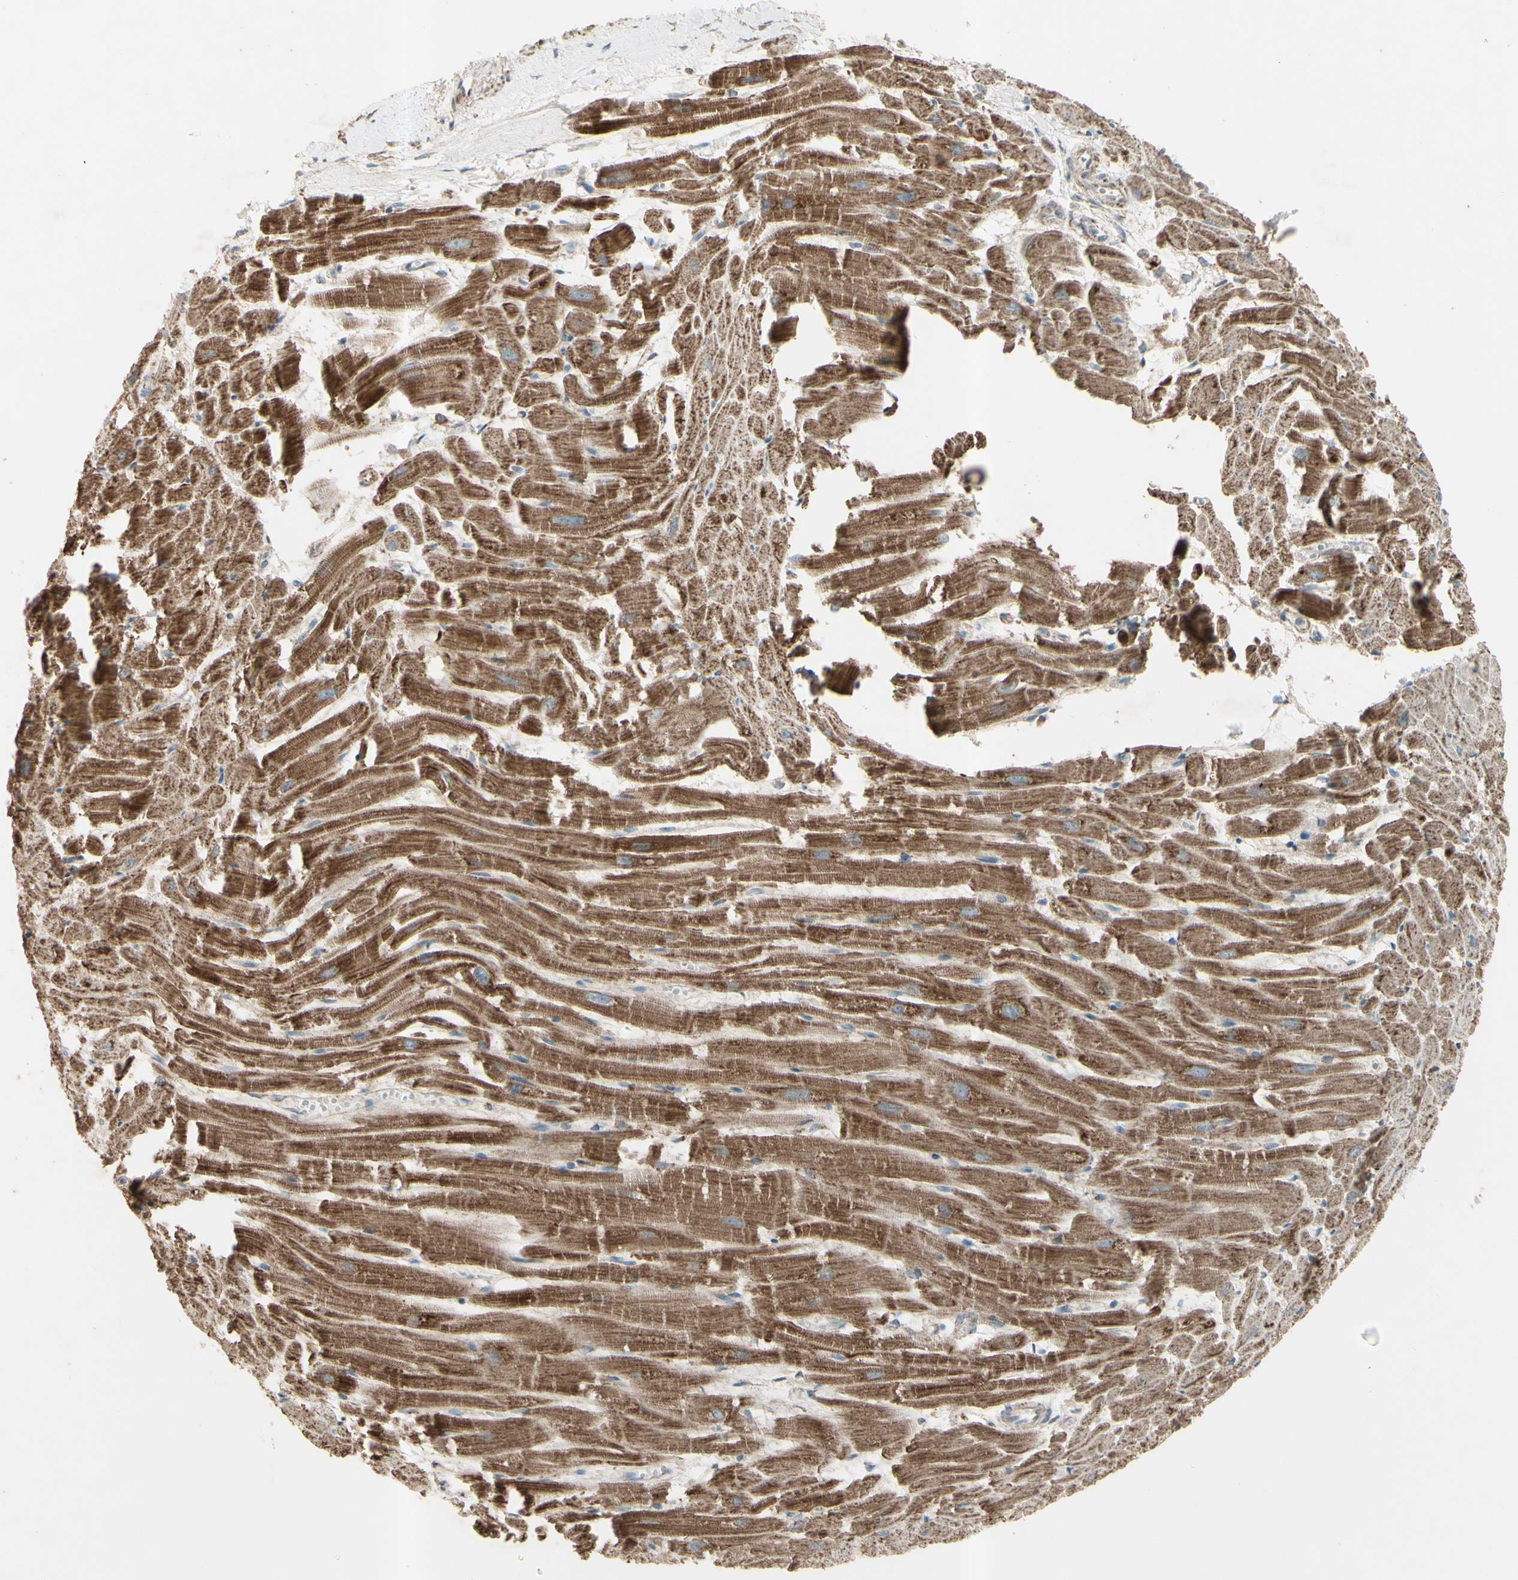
{"staining": {"intensity": "strong", "quantity": ">75%", "location": "cytoplasmic/membranous"}, "tissue": "heart muscle", "cell_type": "Cardiomyocytes", "image_type": "normal", "snomed": [{"axis": "morphology", "description": "Normal tissue, NOS"}, {"axis": "topography", "description": "Heart"}], "caption": "Immunohistochemical staining of benign heart muscle shows >75% levels of strong cytoplasmic/membranous protein positivity in approximately >75% of cardiomyocytes.", "gene": "RHOT1", "patient": {"sex": "female", "age": 19}}